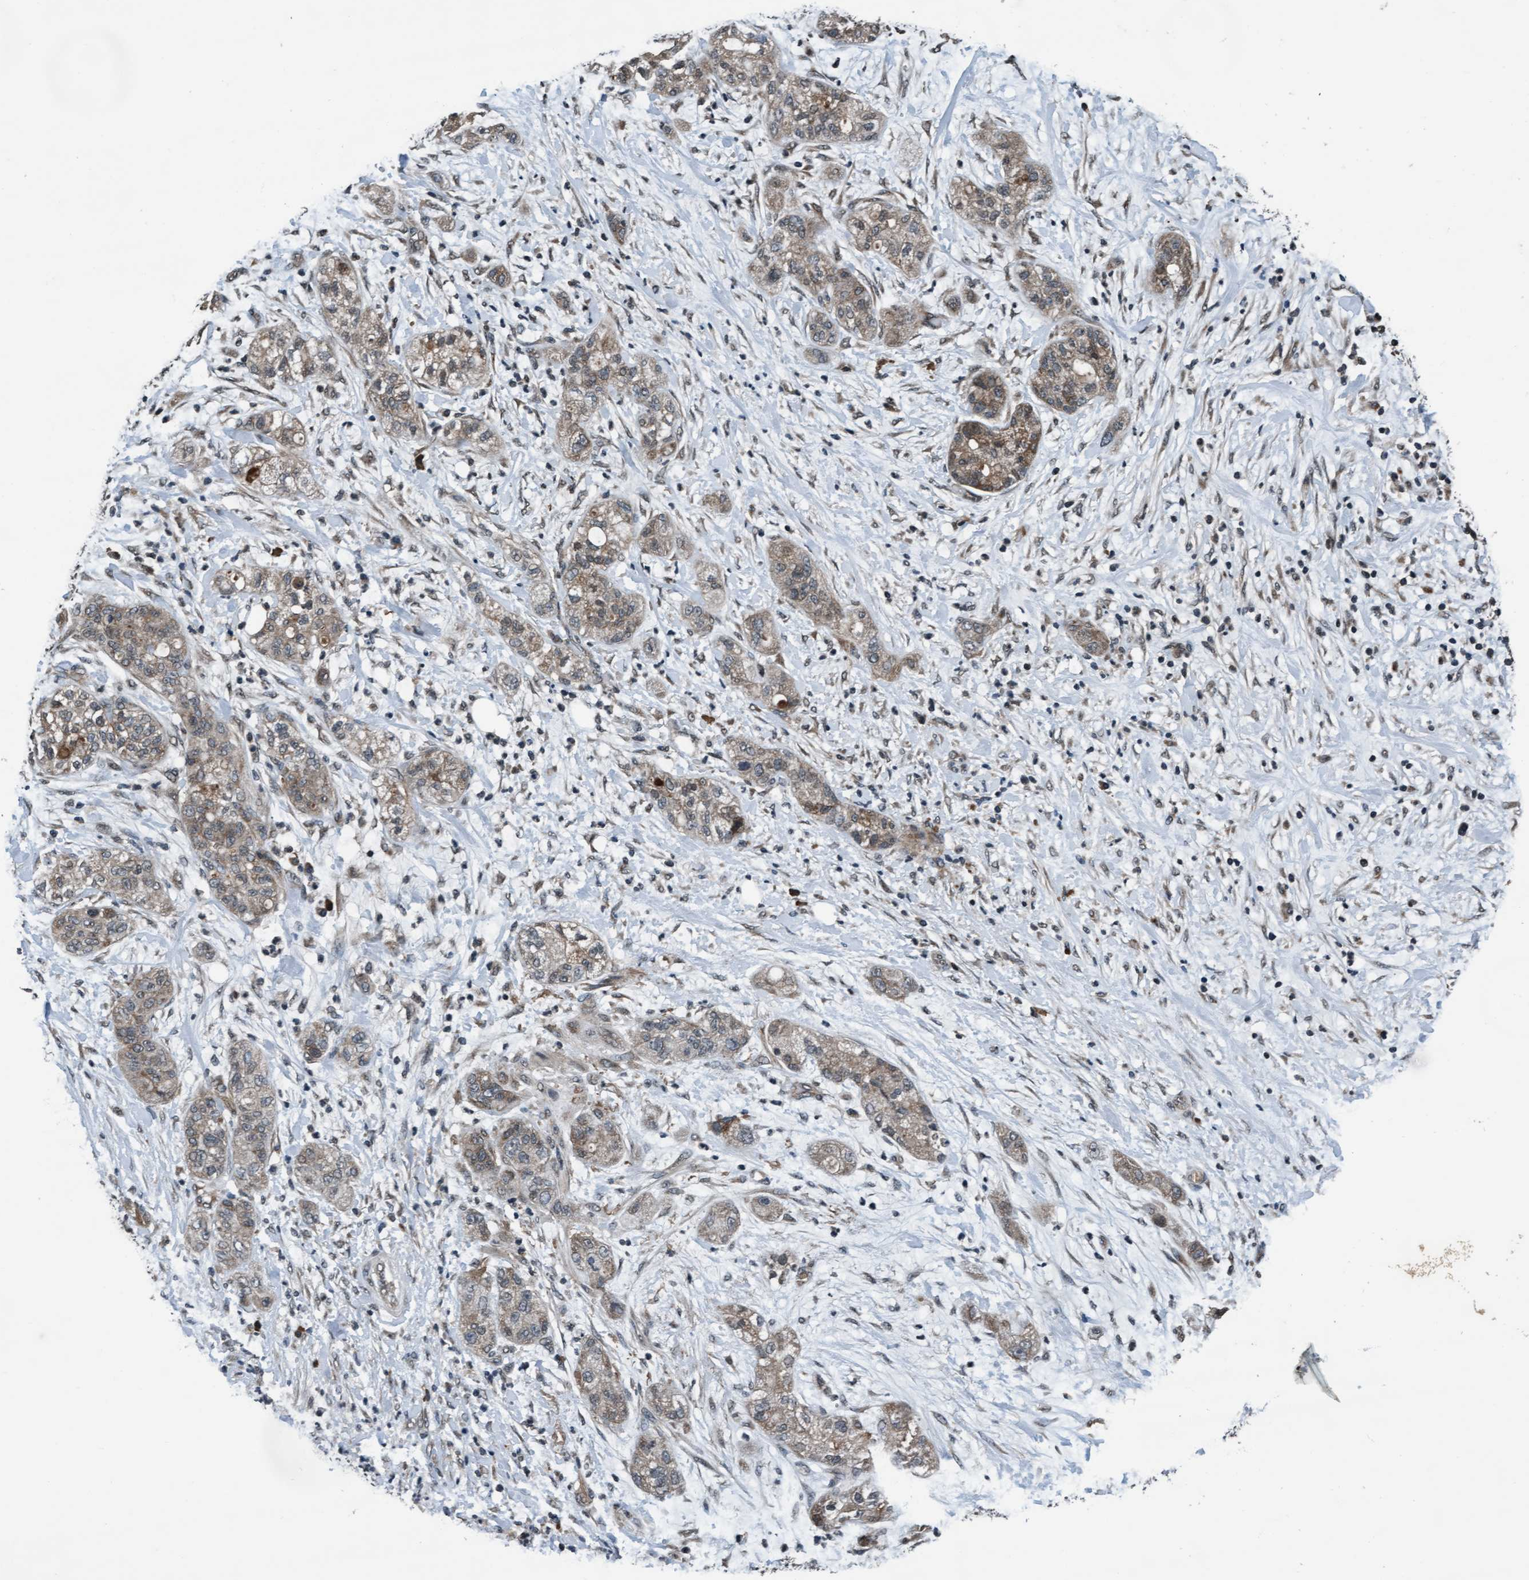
{"staining": {"intensity": "moderate", "quantity": ">75%", "location": "cytoplasmic/membranous"}, "tissue": "pancreatic cancer", "cell_type": "Tumor cells", "image_type": "cancer", "snomed": [{"axis": "morphology", "description": "Adenocarcinoma, NOS"}, {"axis": "topography", "description": "Pancreas"}], "caption": "Immunohistochemistry histopathology image of neoplastic tissue: human pancreatic cancer (adenocarcinoma) stained using IHC shows medium levels of moderate protein expression localized specifically in the cytoplasmic/membranous of tumor cells, appearing as a cytoplasmic/membranous brown color.", "gene": "WASF1", "patient": {"sex": "female", "age": 78}}